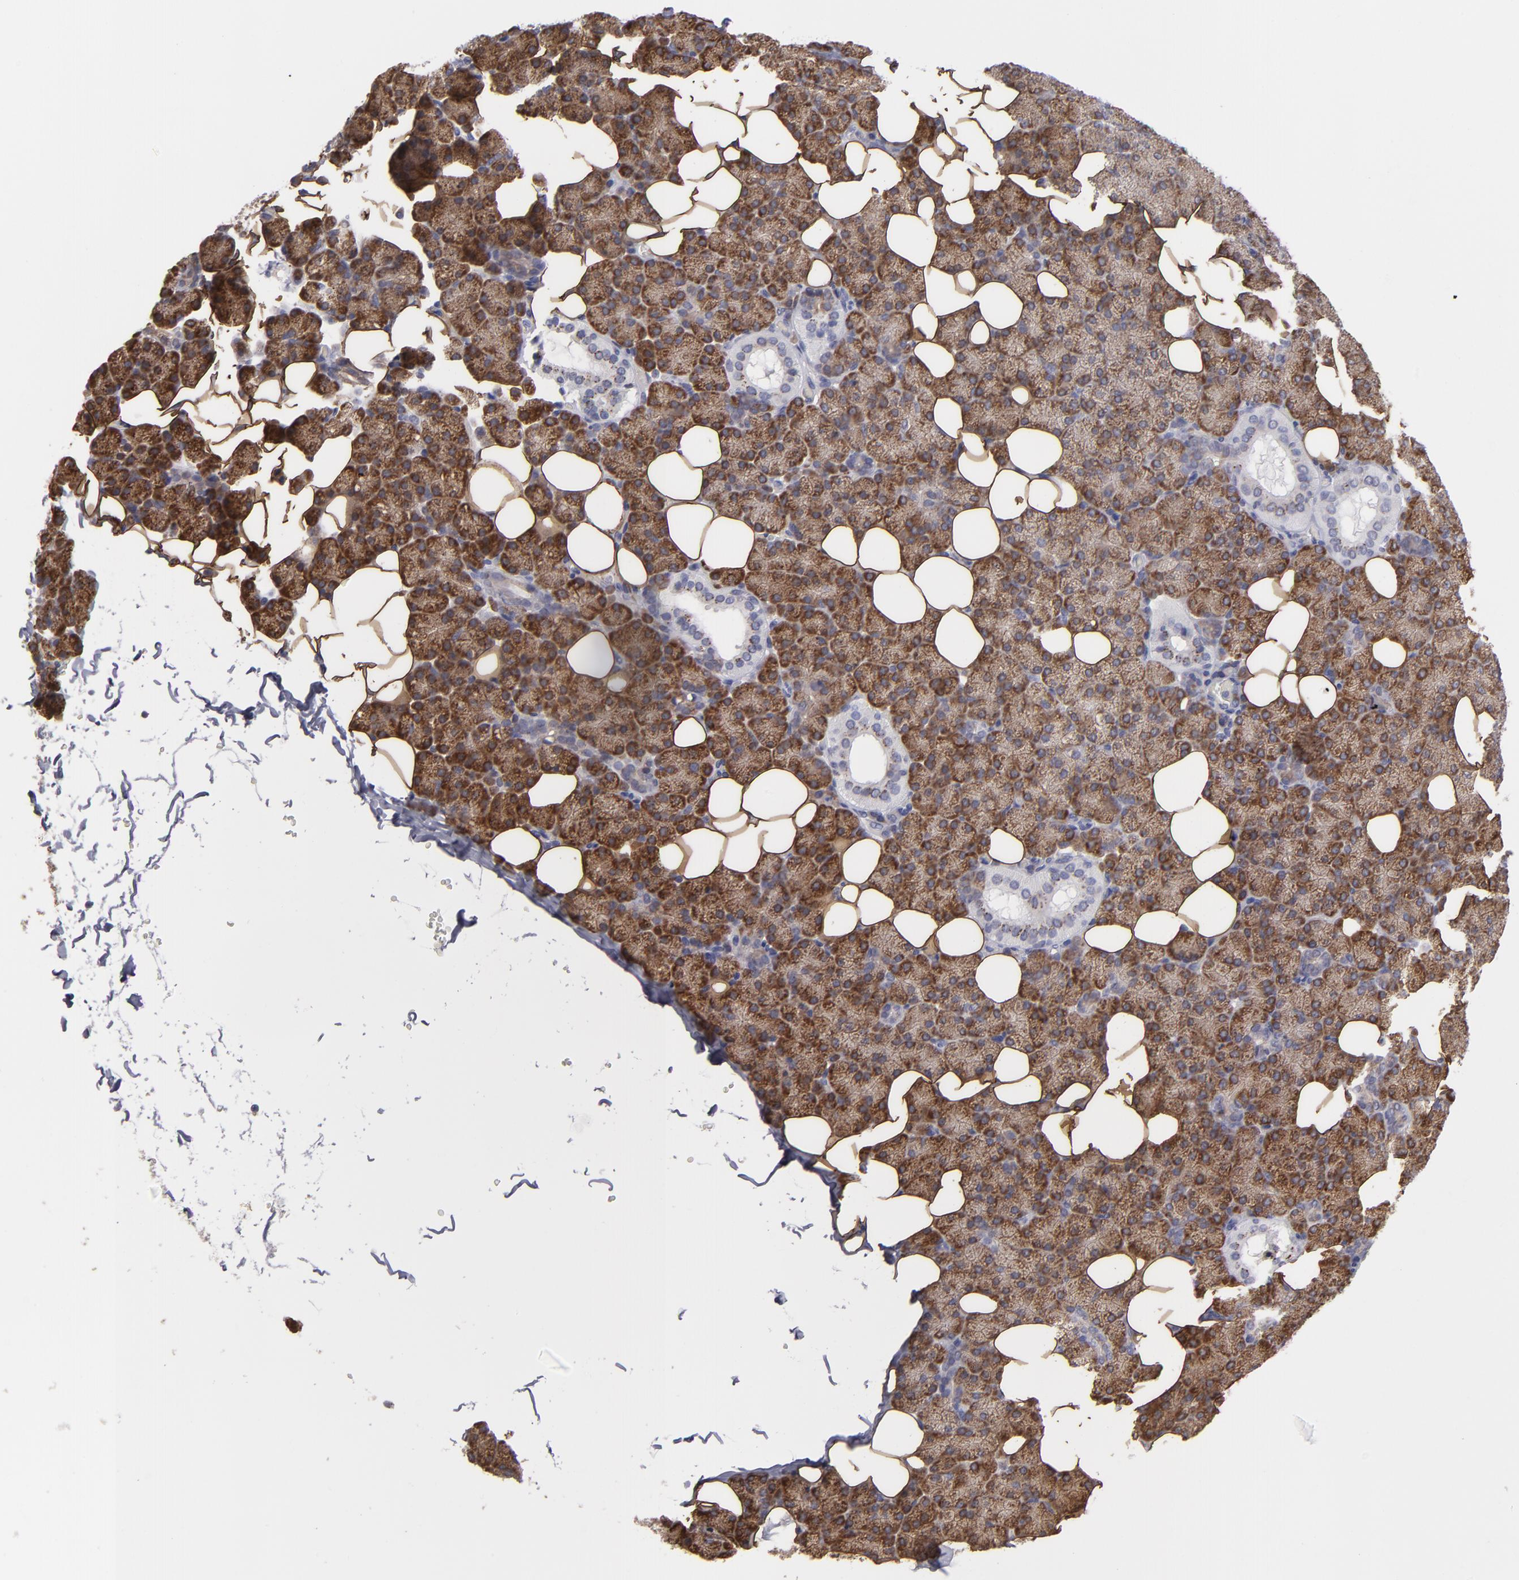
{"staining": {"intensity": "moderate", "quantity": ">75%", "location": "cytoplasmic/membranous"}, "tissue": "salivary gland", "cell_type": "Glandular cells", "image_type": "normal", "snomed": [{"axis": "morphology", "description": "Normal tissue, NOS"}, {"axis": "topography", "description": "Lymph node"}, {"axis": "topography", "description": "Salivary gland"}], "caption": "Immunohistochemistry (DAB (3,3'-diaminobenzidine)) staining of unremarkable salivary gland displays moderate cytoplasmic/membranous protein expression in approximately >75% of glandular cells.", "gene": "IL12A", "patient": {"sex": "male", "age": 8}}